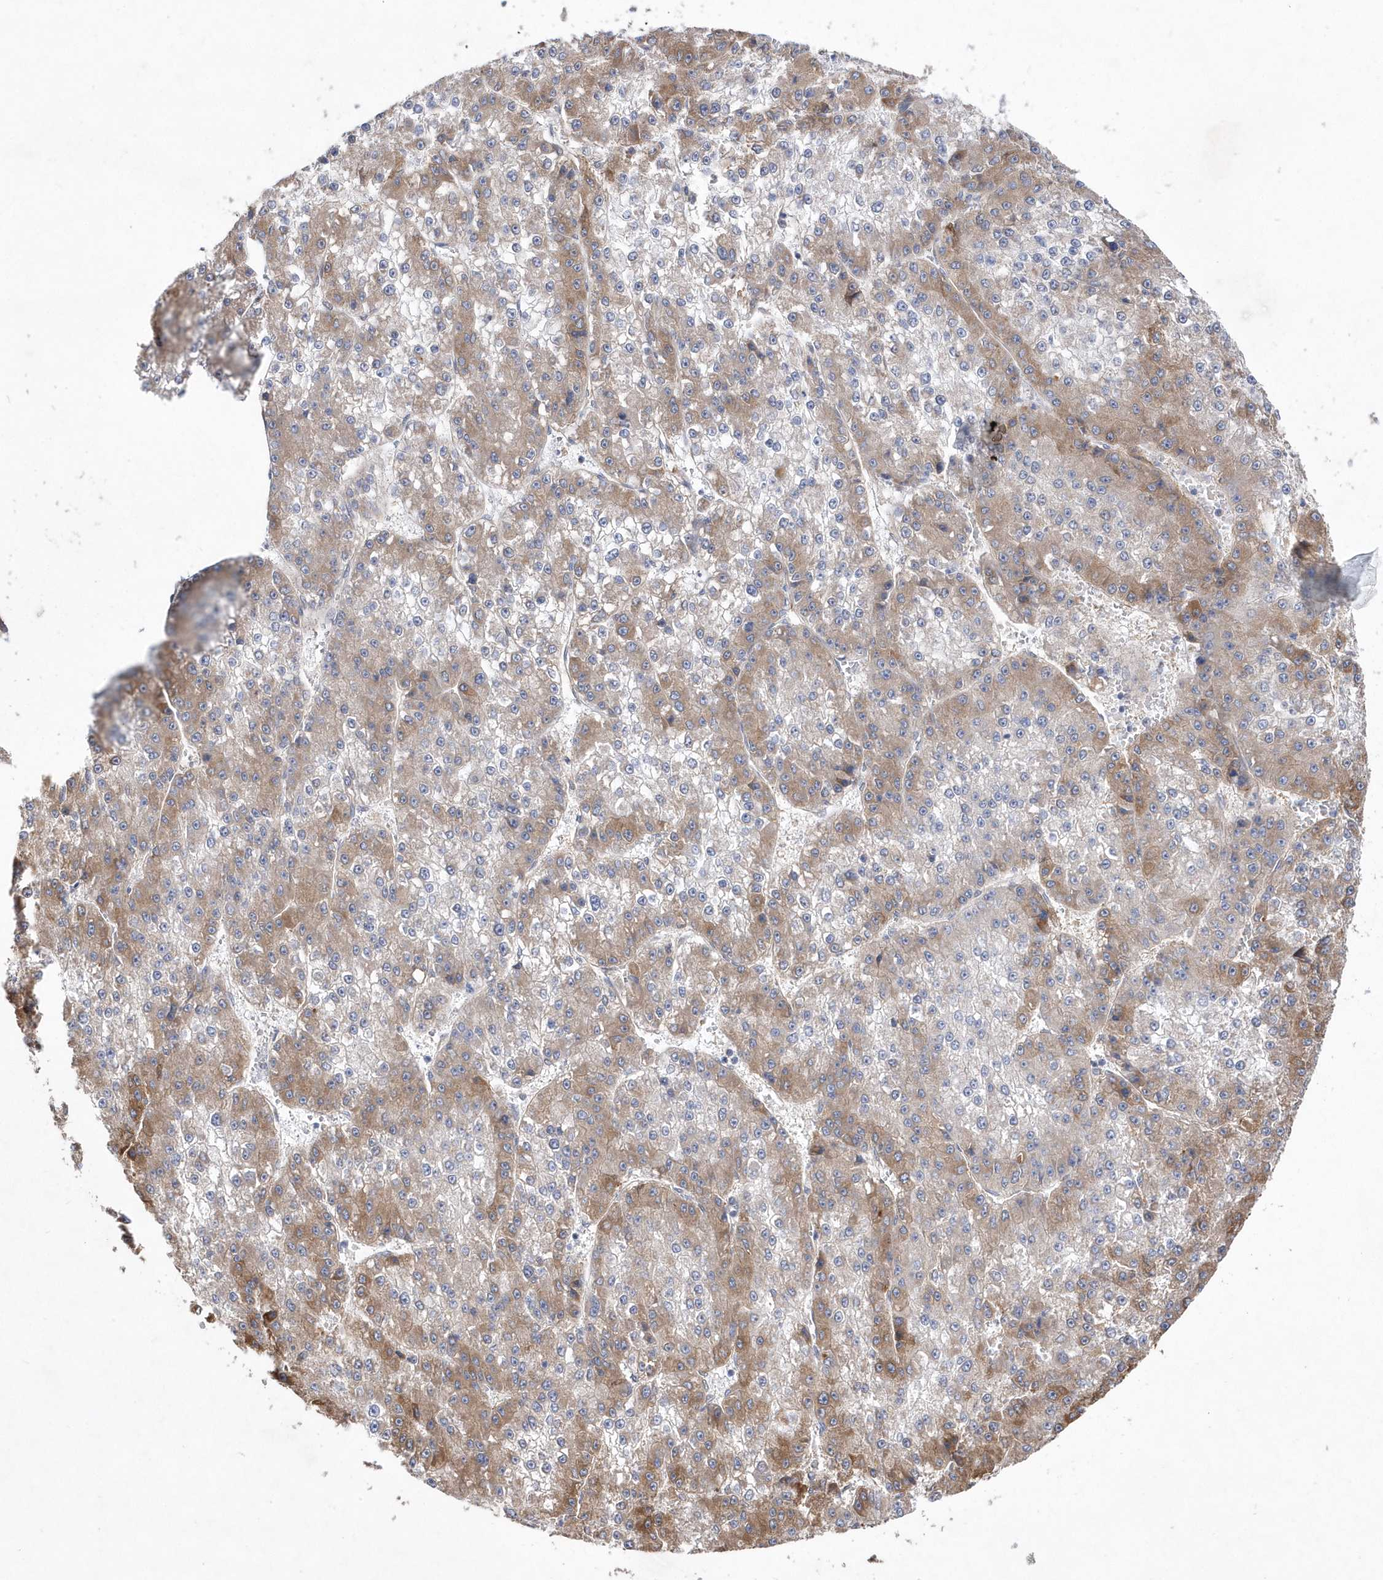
{"staining": {"intensity": "moderate", "quantity": "25%-75%", "location": "cytoplasmic/membranous"}, "tissue": "liver cancer", "cell_type": "Tumor cells", "image_type": "cancer", "snomed": [{"axis": "morphology", "description": "Carcinoma, Hepatocellular, NOS"}, {"axis": "topography", "description": "Liver"}], "caption": "An immunohistochemistry micrograph of neoplastic tissue is shown. Protein staining in brown highlights moderate cytoplasmic/membranous positivity in liver hepatocellular carcinoma within tumor cells.", "gene": "JKAMP", "patient": {"sex": "female", "age": 73}}